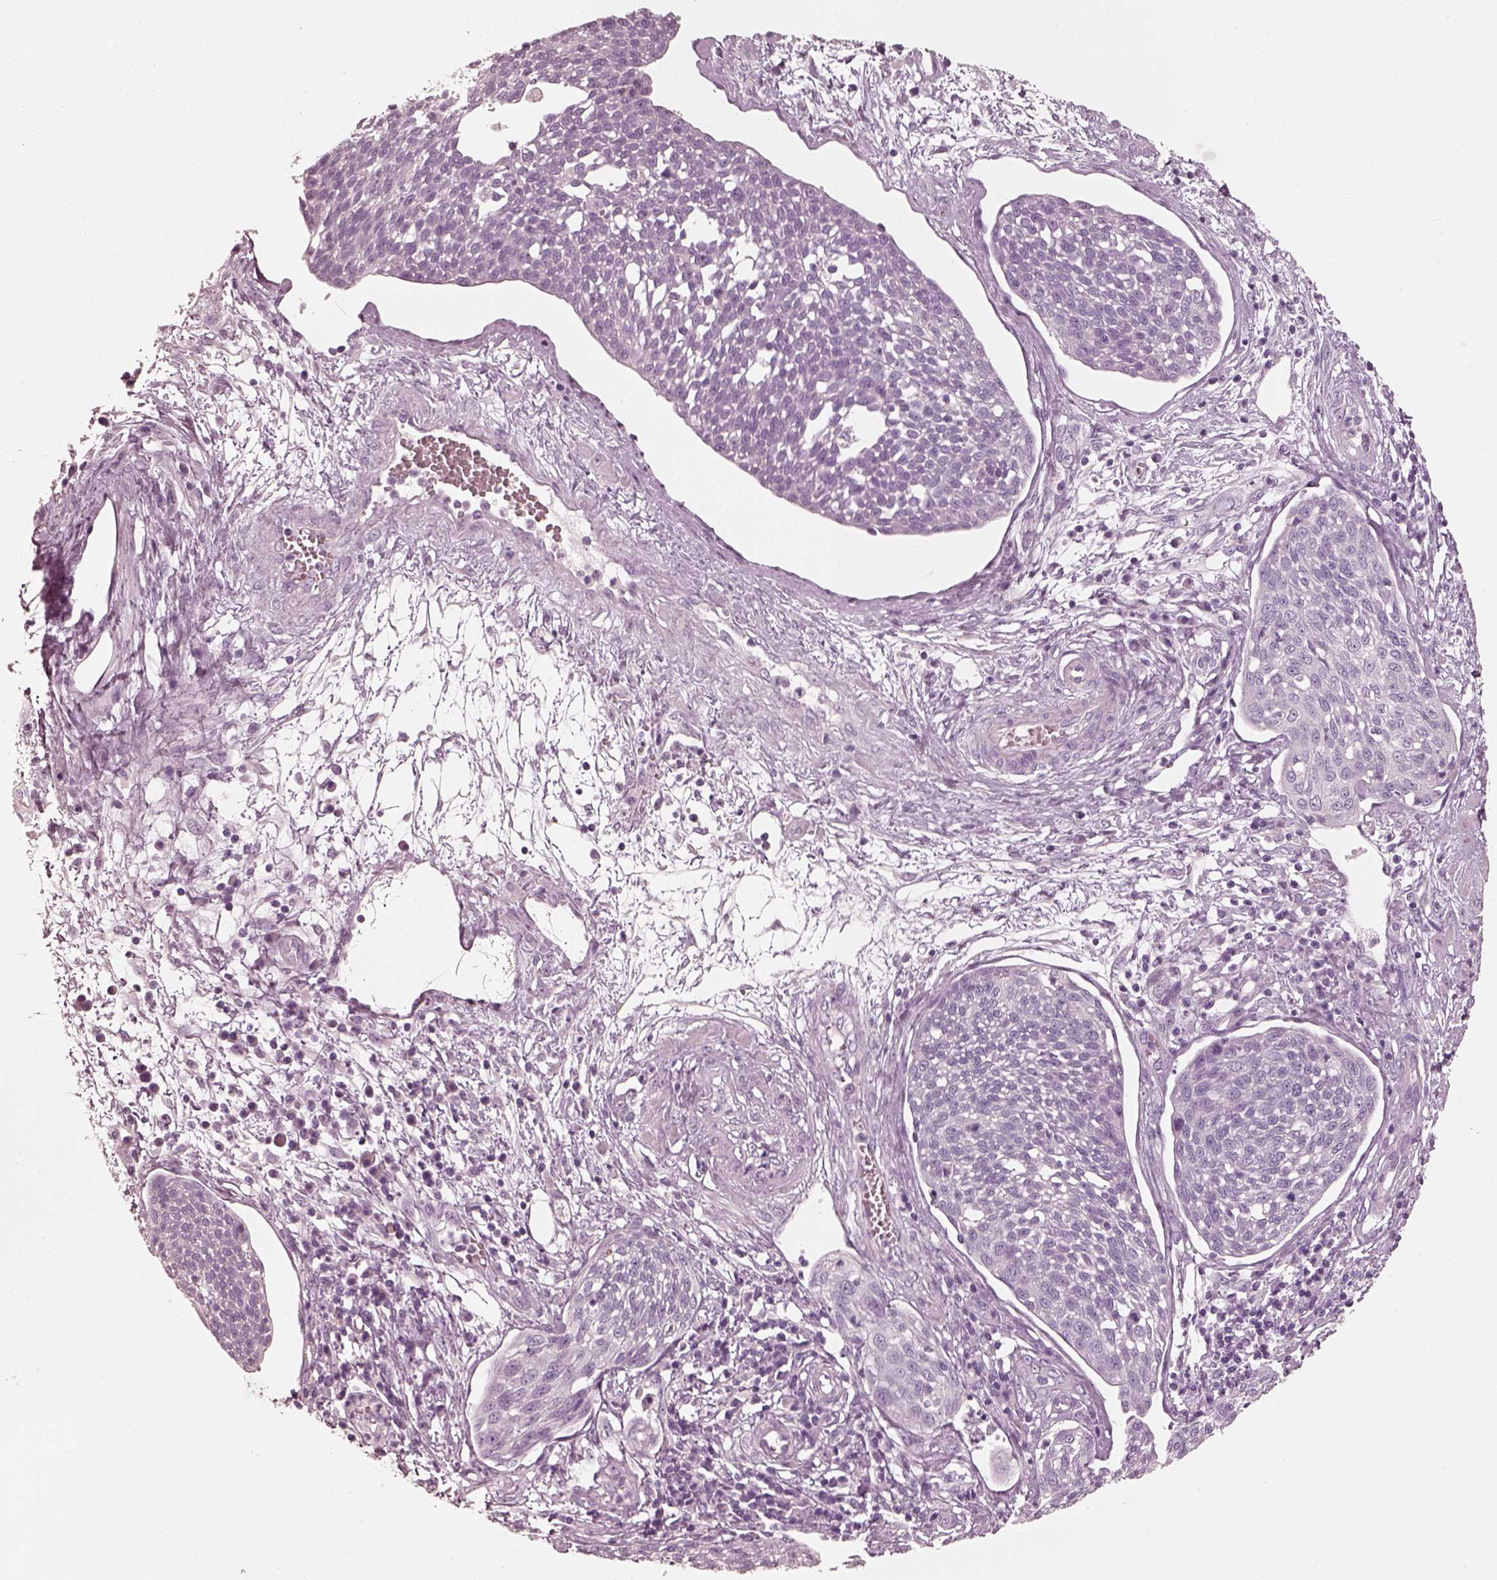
{"staining": {"intensity": "negative", "quantity": "none", "location": "none"}, "tissue": "cervical cancer", "cell_type": "Tumor cells", "image_type": "cancer", "snomed": [{"axis": "morphology", "description": "Squamous cell carcinoma, NOS"}, {"axis": "topography", "description": "Cervix"}], "caption": "The histopathology image exhibits no significant staining in tumor cells of cervical cancer (squamous cell carcinoma).", "gene": "R3HDML", "patient": {"sex": "female", "age": 34}}